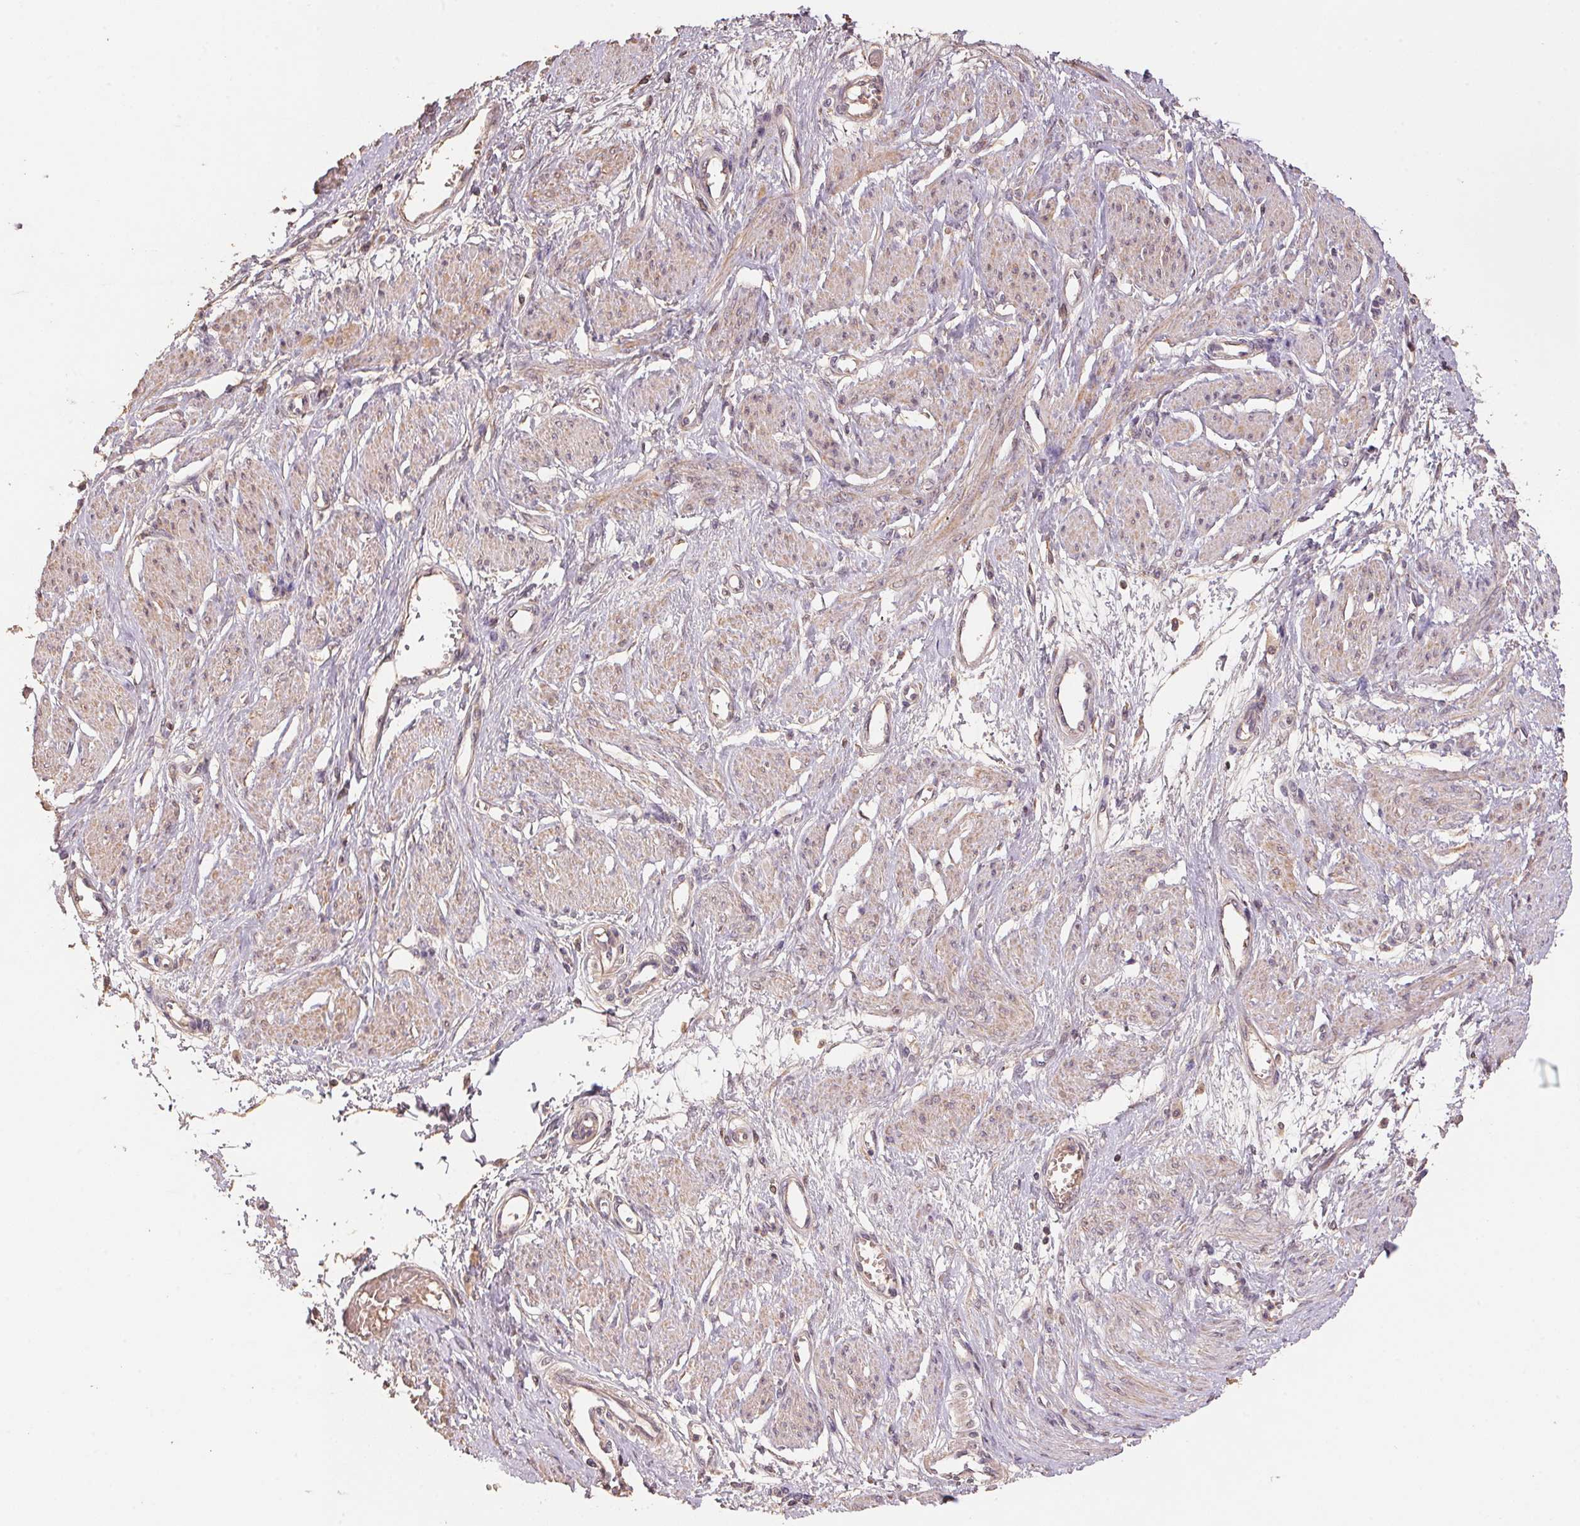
{"staining": {"intensity": "weak", "quantity": ">75%", "location": "cytoplasmic/membranous"}, "tissue": "smooth muscle", "cell_type": "Smooth muscle cells", "image_type": "normal", "snomed": [{"axis": "morphology", "description": "Normal tissue, NOS"}, {"axis": "topography", "description": "Smooth muscle"}, {"axis": "topography", "description": "Uterus"}], "caption": "Immunohistochemical staining of normal smooth muscle shows low levels of weak cytoplasmic/membranous expression in approximately >75% of smooth muscle cells.", "gene": "CENPF", "patient": {"sex": "female", "age": 39}}